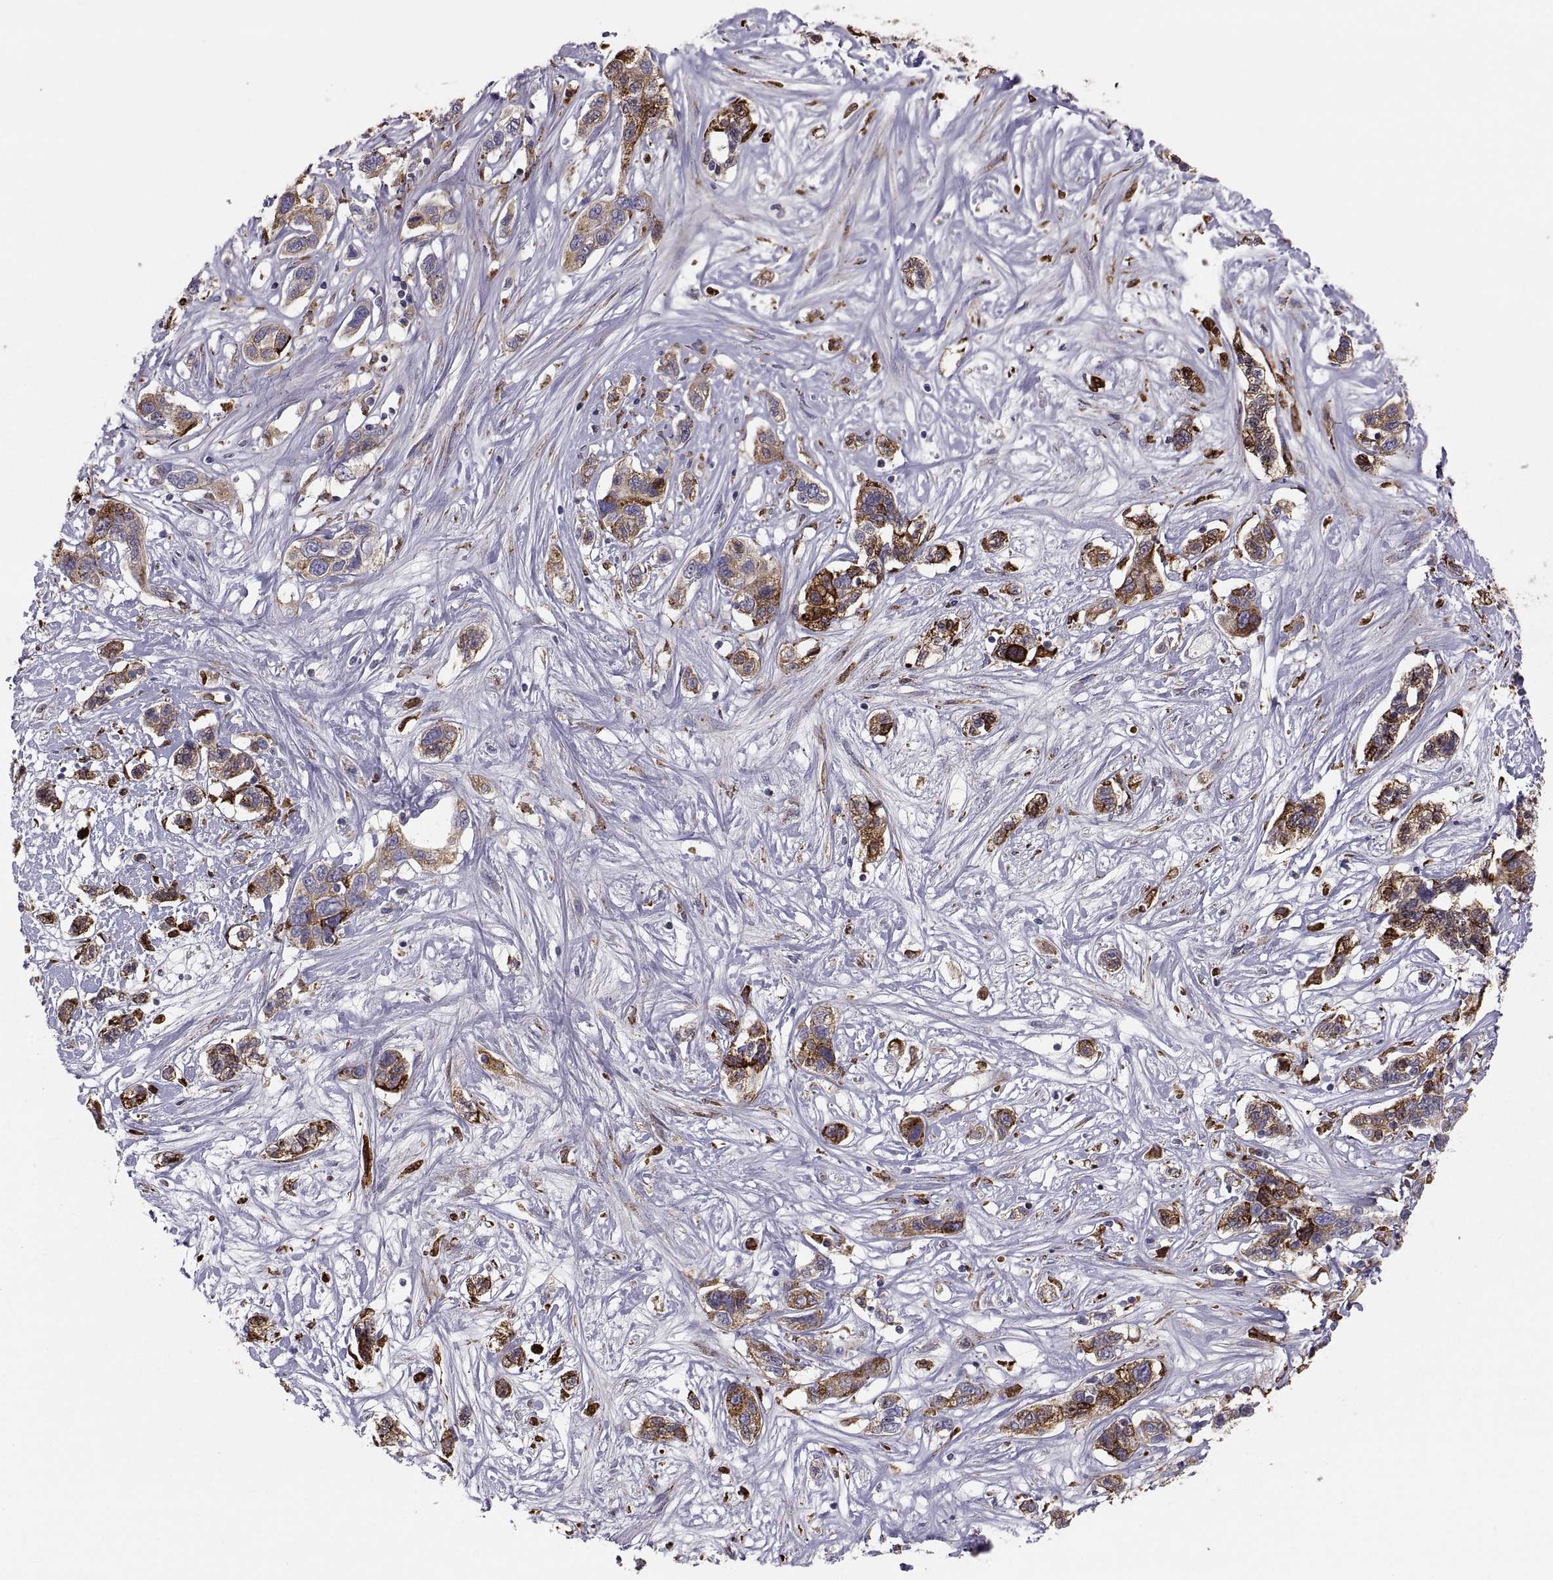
{"staining": {"intensity": "moderate", "quantity": ">75%", "location": "cytoplasmic/membranous"}, "tissue": "liver cancer", "cell_type": "Tumor cells", "image_type": "cancer", "snomed": [{"axis": "morphology", "description": "Adenocarcinoma, NOS"}, {"axis": "morphology", "description": "Cholangiocarcinoma"}, {"axis": "topography", "description": "Liver"}], "caption": "Liver cancer (cholangiocarcinoma) stained for a protein (brown) shows moderate cytoplasmic/membranous positive staining in approximately >75% of tumor cells.", "gene": "ERO1A", "patient": {"sex": "male", "age": 64}}